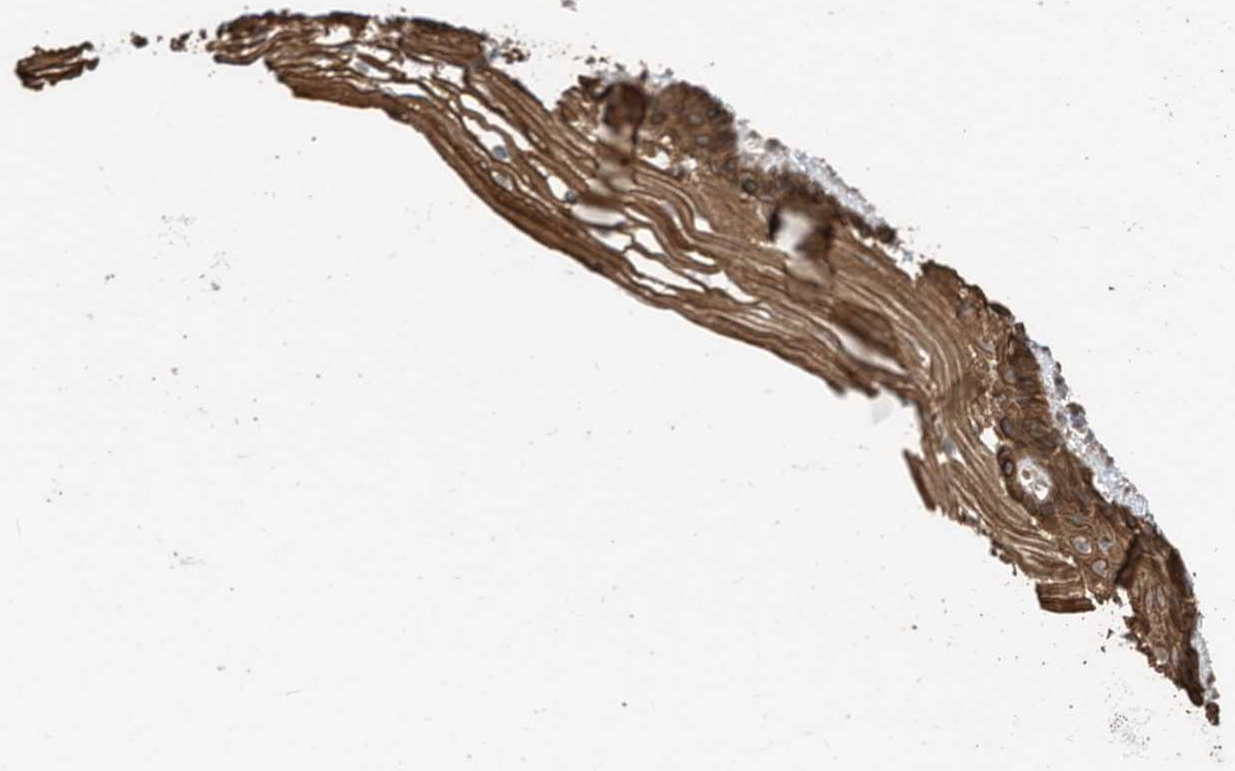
{"staining": {"intensity": "strong", "quantity": ">75%", "location": "cytoplasmic/membranous"}, "tissue": "vagina", "cell_type": "Squamous epithelial cells", "image_type": "normal", "snomed": [{"axis": "morphology", "description": "Normal tissue, NOS"}, {"axis": "topography", "description": "Vagina"}], "caption": "Brown immunohistochemical staining in benign vagina shows strong cytoplasmic/membranous positivity in approximately >75% of squamous epithelial cells. (DAB (3,3'-diaminobenzidine) IHC, brown staining for protein, blue staining for nuclei).", "gene": "ZNF653", "patient": {"sex": "female", "age": 46}}